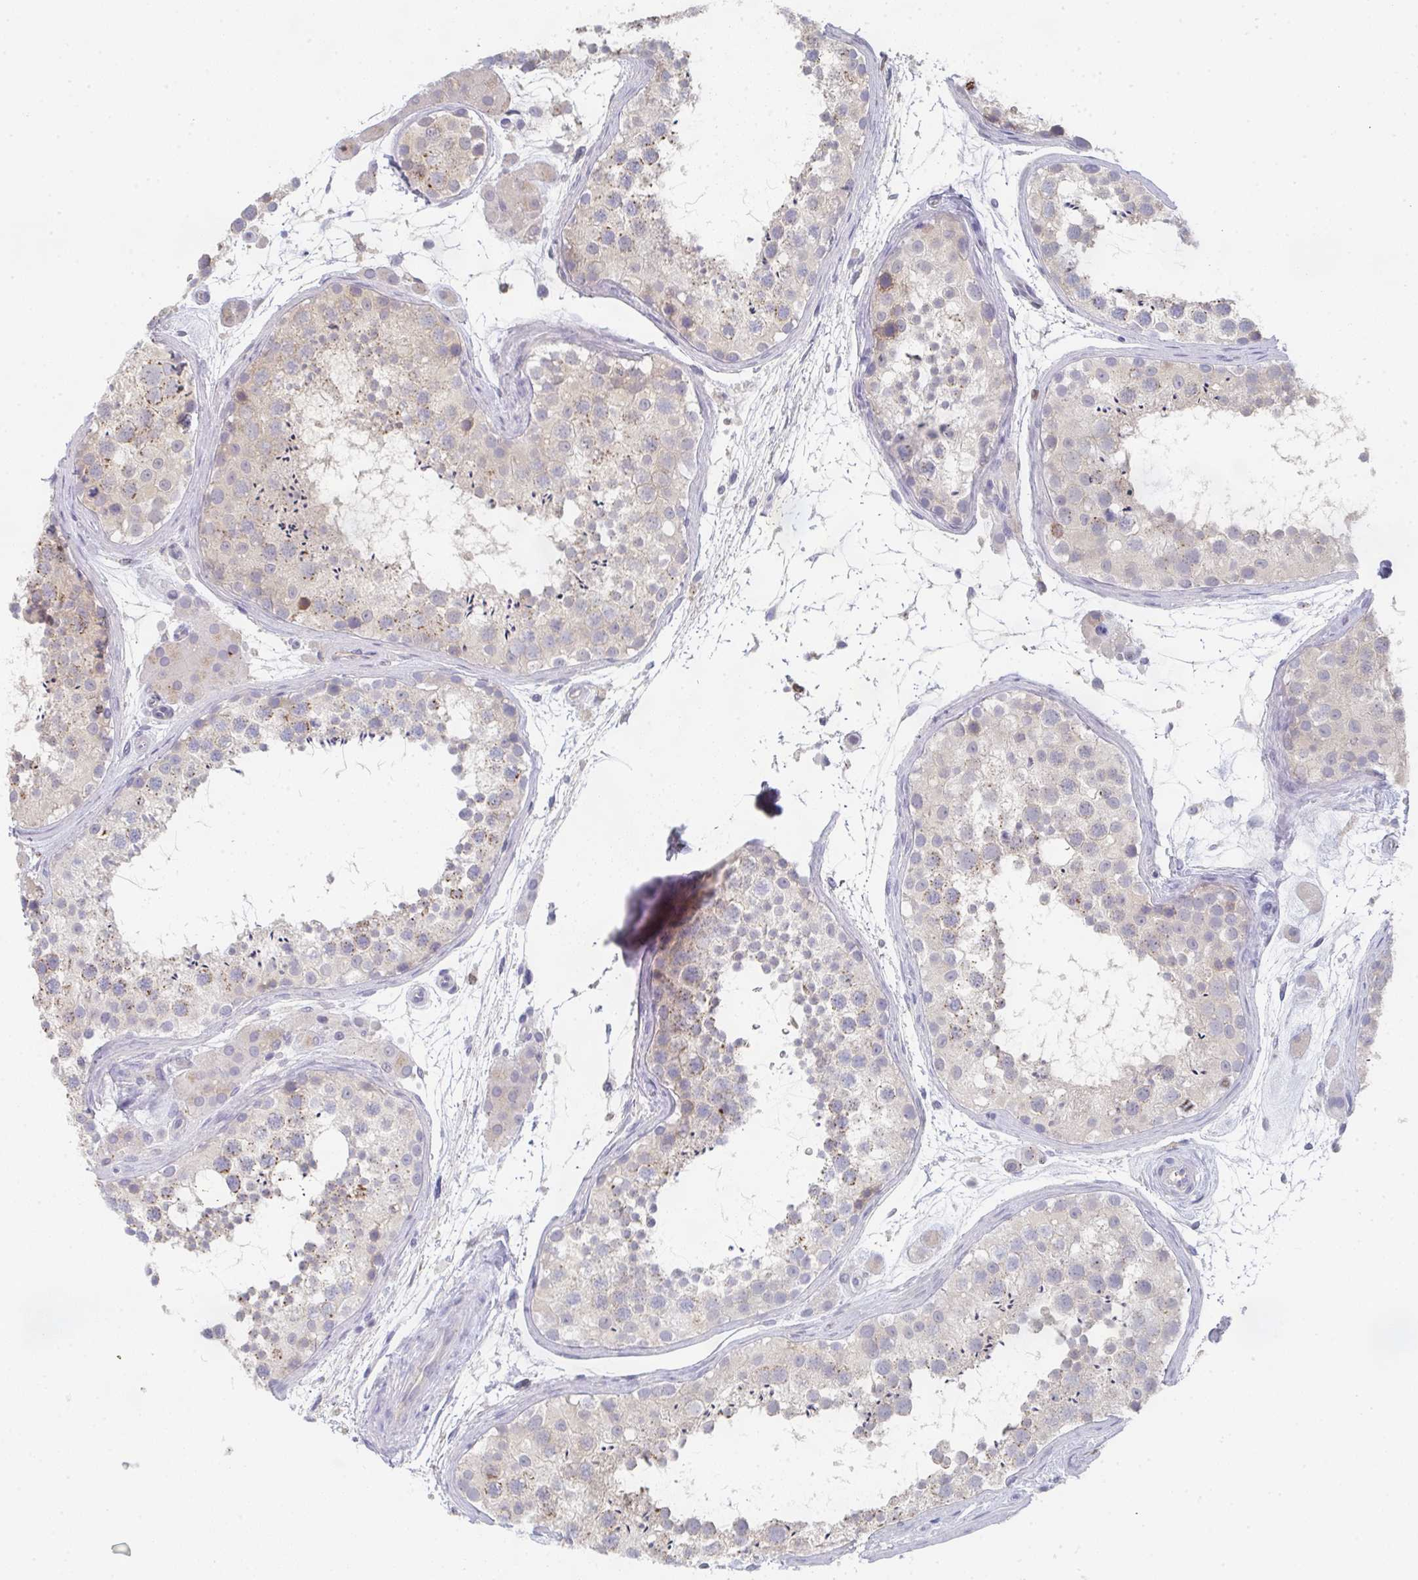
{"staining": {"intensity": "weak", "quantity": "25%-75%", "location": "cytoplasmic/membranous"}, "tissue": "testis", "cell_type": "Cells in seminiferous ducts", "image_type": "normal", "snomed": [{"axis": "morphology", "description": "Normal tissue, NOS"}, {"axis": "topography", "description": "Testis"}], "caption": "Protein expression analysis of normal testis demonstrates weak cytoplasmic/membranous staining in about 25%-75% of cells in seminiferous ducts. The protein is shown in brown color, while the nuclei are stained blue.", "gene": "CHMP5", "patient": {"sex": "male", "age": 41}}